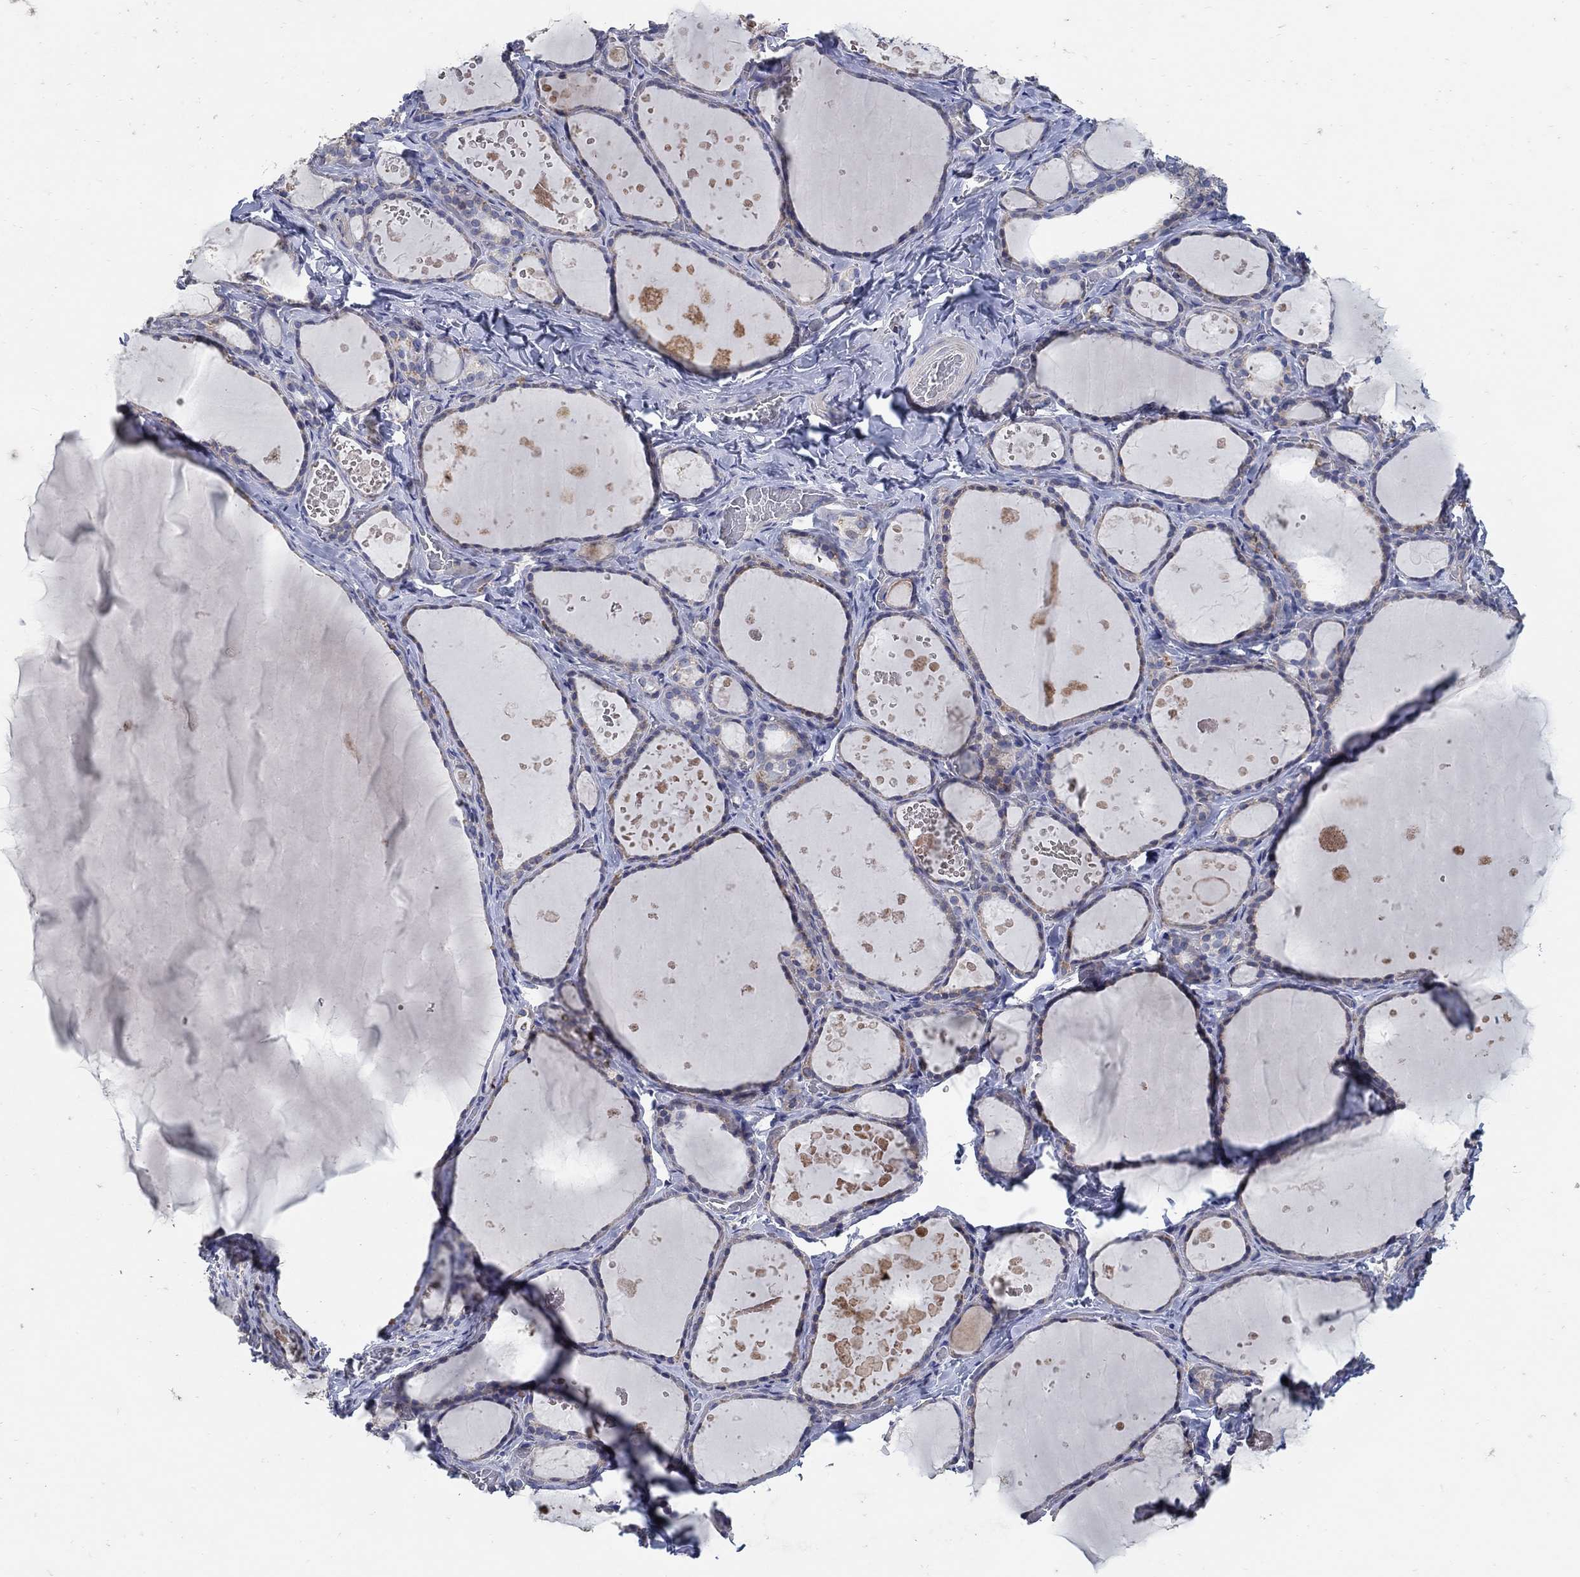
{"staining": {"intensity": "weak", "quantity": ">75%", "location": "cytoplasmic/membranous"}, "tissue": "thyroid gland", "cell_type": "Glandular cells", "image_type": "normal", "snomed": [{"axis": "morphology", "description": "Normal tissue, NOS"}, {"axis": "topography", "description": "Thyroid gland"}], "caption": "Thyroid gland was stained to show a protein in brown. There is low levels of weak cytoplasmic/membranous positivity in about >75% of glandular cells. (Brightfield microscopy of DAB IHC at high magnification).", "gene": "HMX2", "patient": {"sex": "female", "age": 56}}